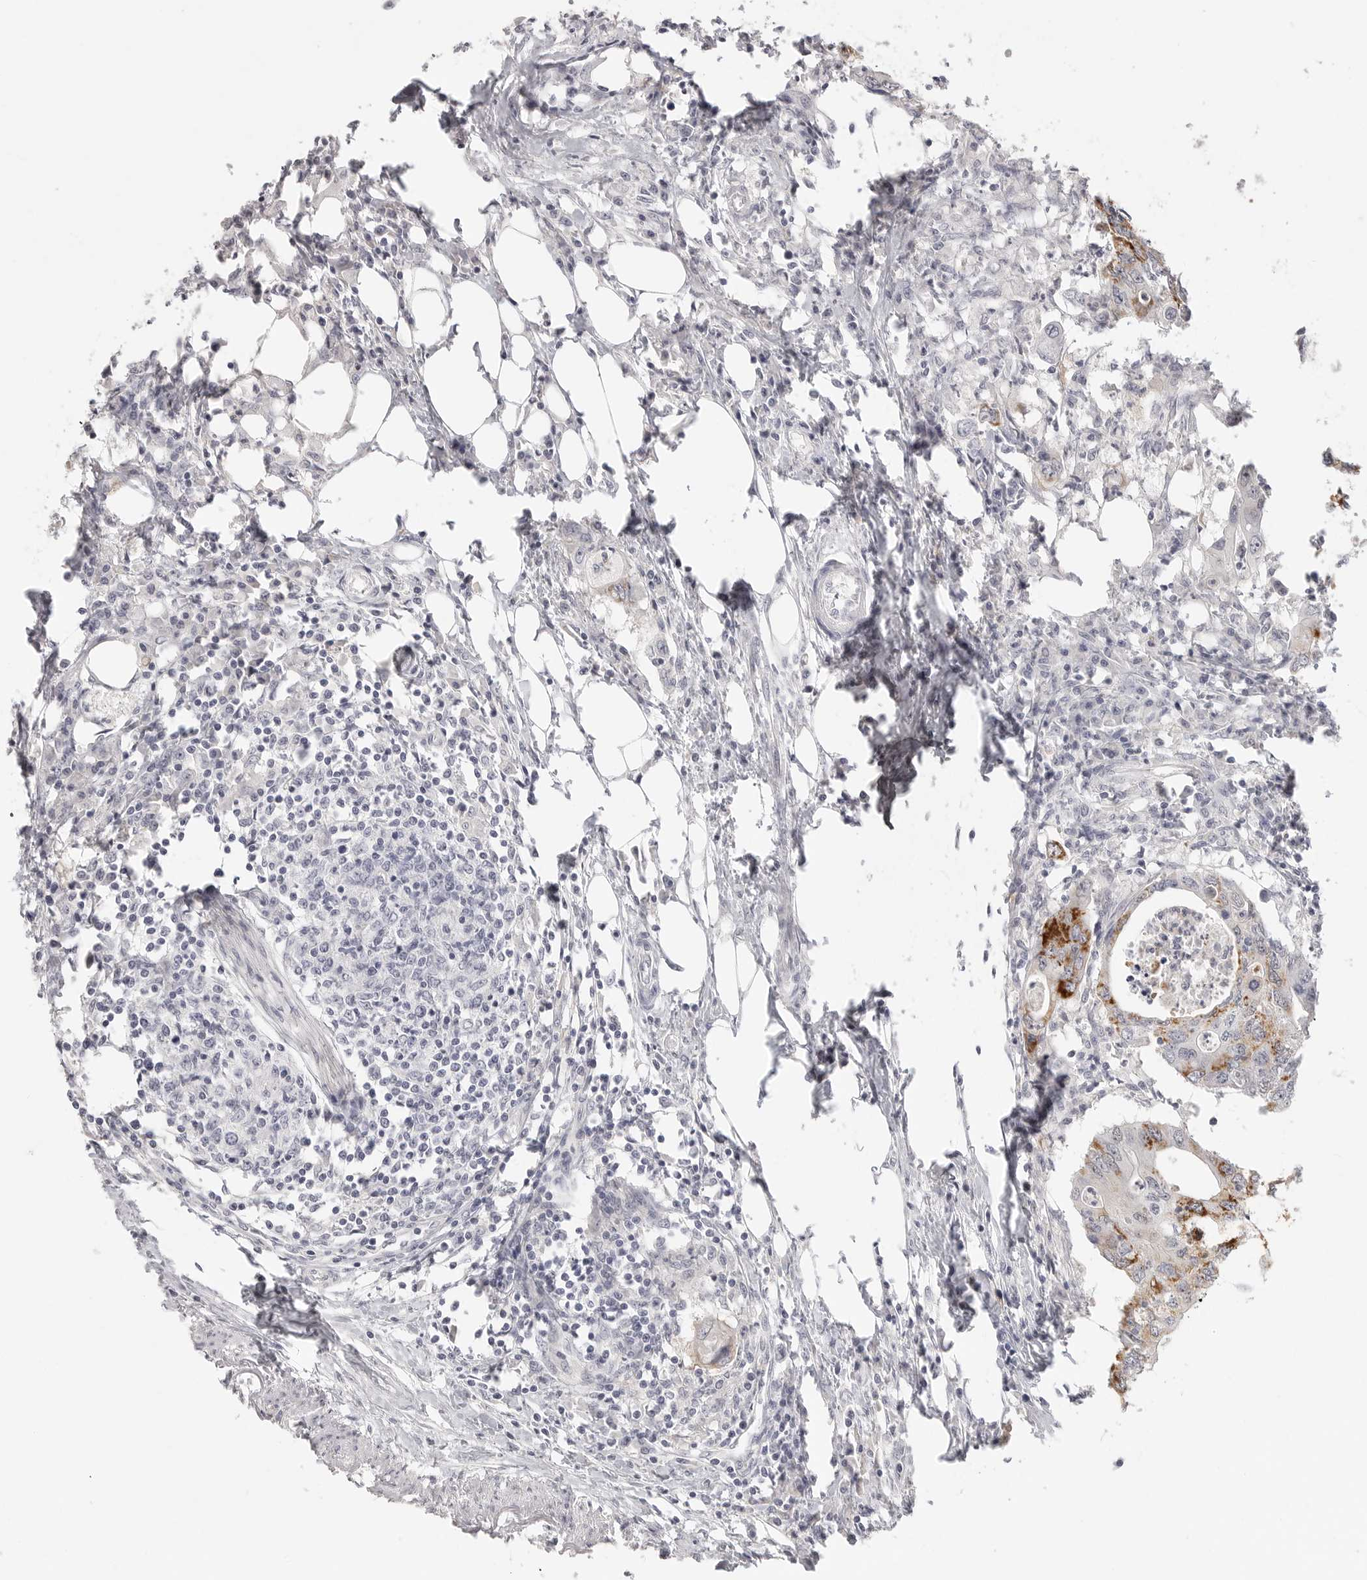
{"staining": {"intensity": "moderate", "quantity": "25%-75%", "location": "cytoplasmic/membranous"}, "tissue": "colorectal cancer", "cell_type": "Tumor cells", "image_type": "cancer", "snomed": [{"axis": "morphology", "description": "Adenocarcinoma, NOS"}, {"axis": "topography", "description": "Colon"}], "caption": "Moderate cytoplasmic/membranous staining for a protein is appreciated in approximately 25%-75% of tumor cells of colorectal cancer (adenocarcinoma) using immunohistochemistry.", "gene": "HMGCS2", "patient": {"sex": "male", "age": 71}}